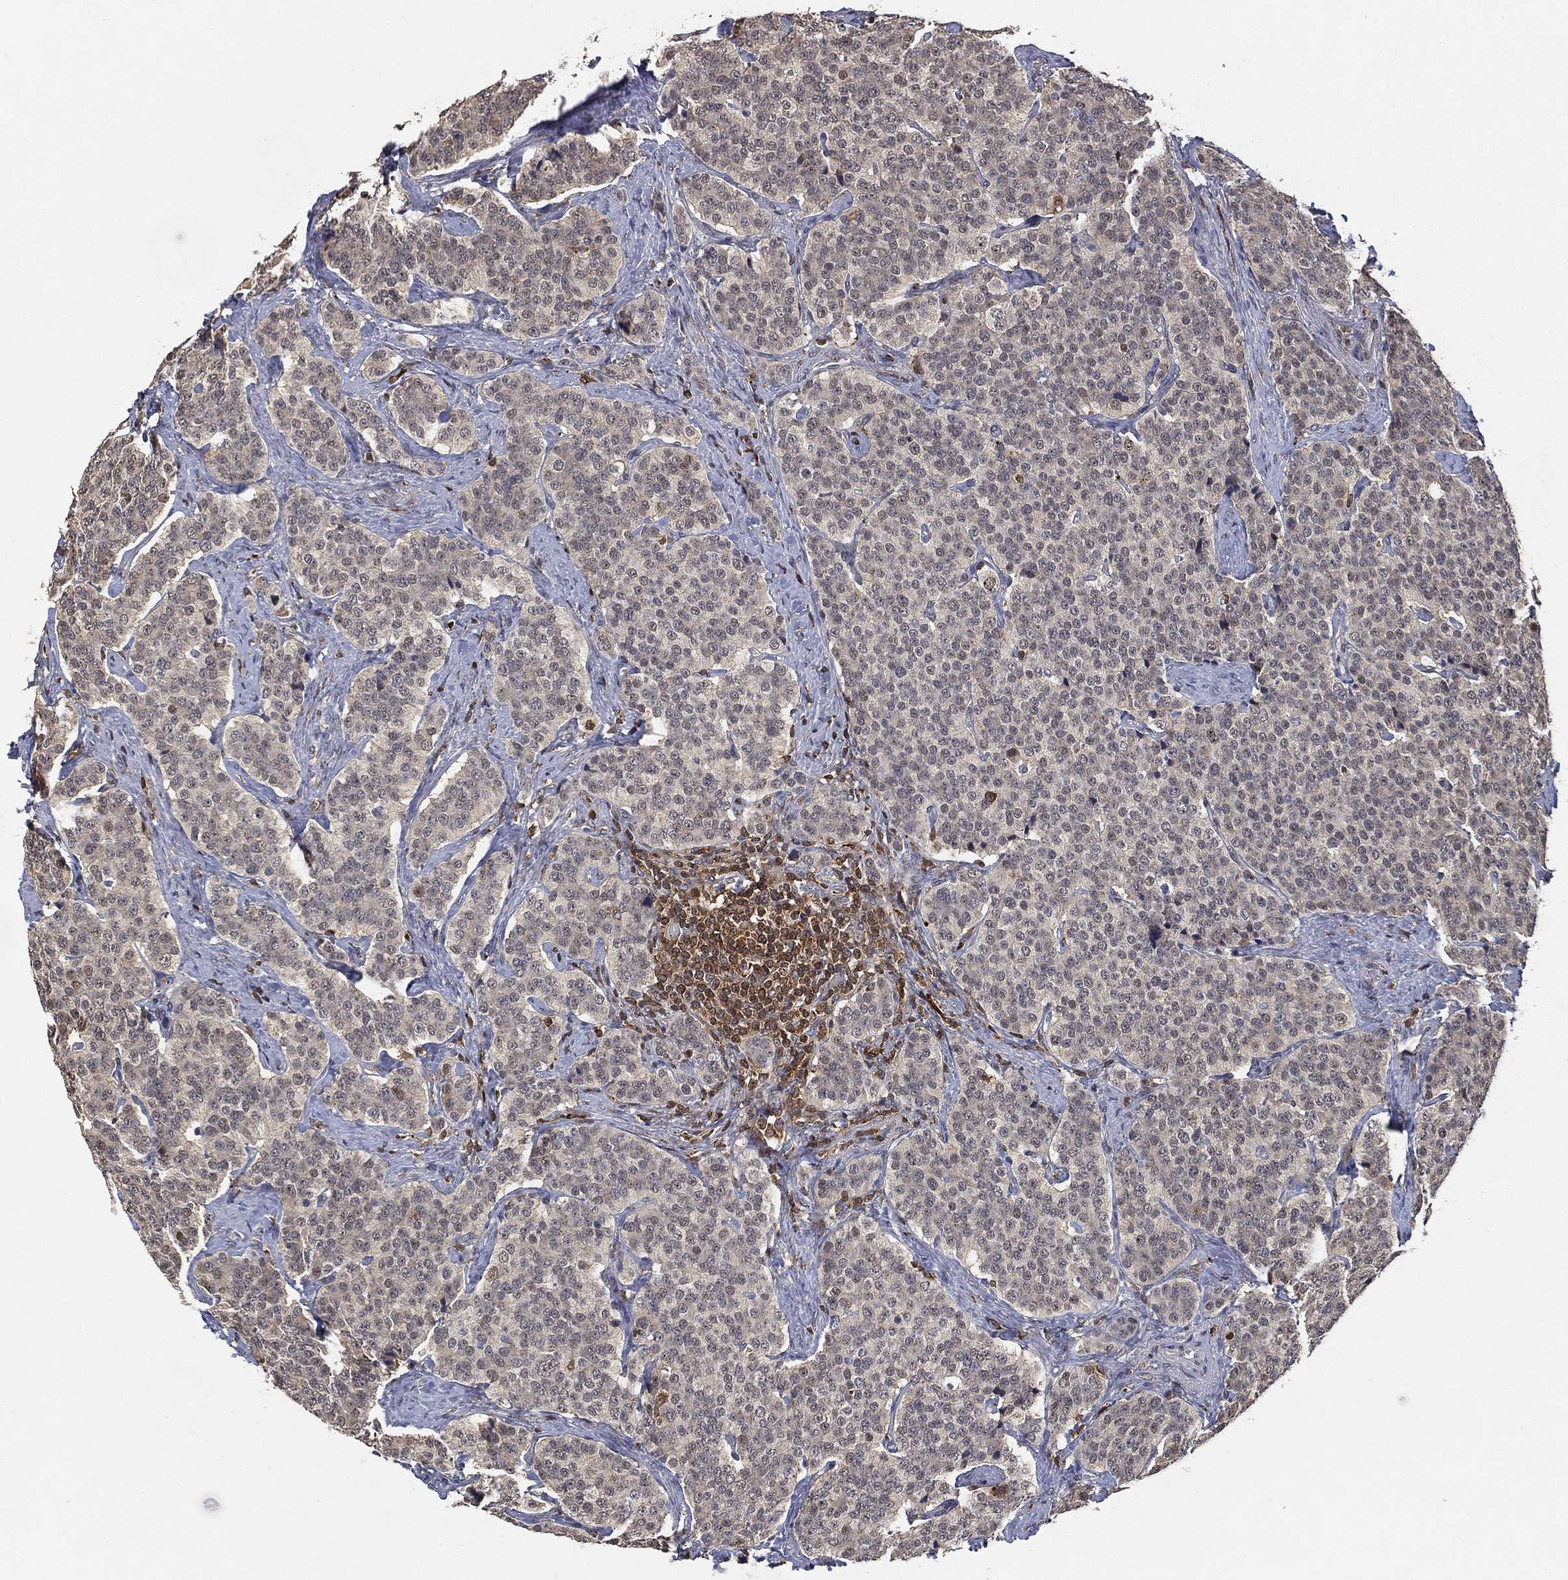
{"staining": {"intensity": "negative", "quantity": "none", "location": "none"}, "tissue": "carcinoid", "cell_type": "Tumor cells", "image_type": "cancer", "snomed": [{"axis": "morphology", "description": "Carcinoid, malignant, NOS"}, {"axis": "topography", "description": "Small intestine"}], "caption": "There is no significant expression in tumor cells of malignant carcinoid.", "gene": "WDR26", "patient": {"sex": "female", "age": 58}}